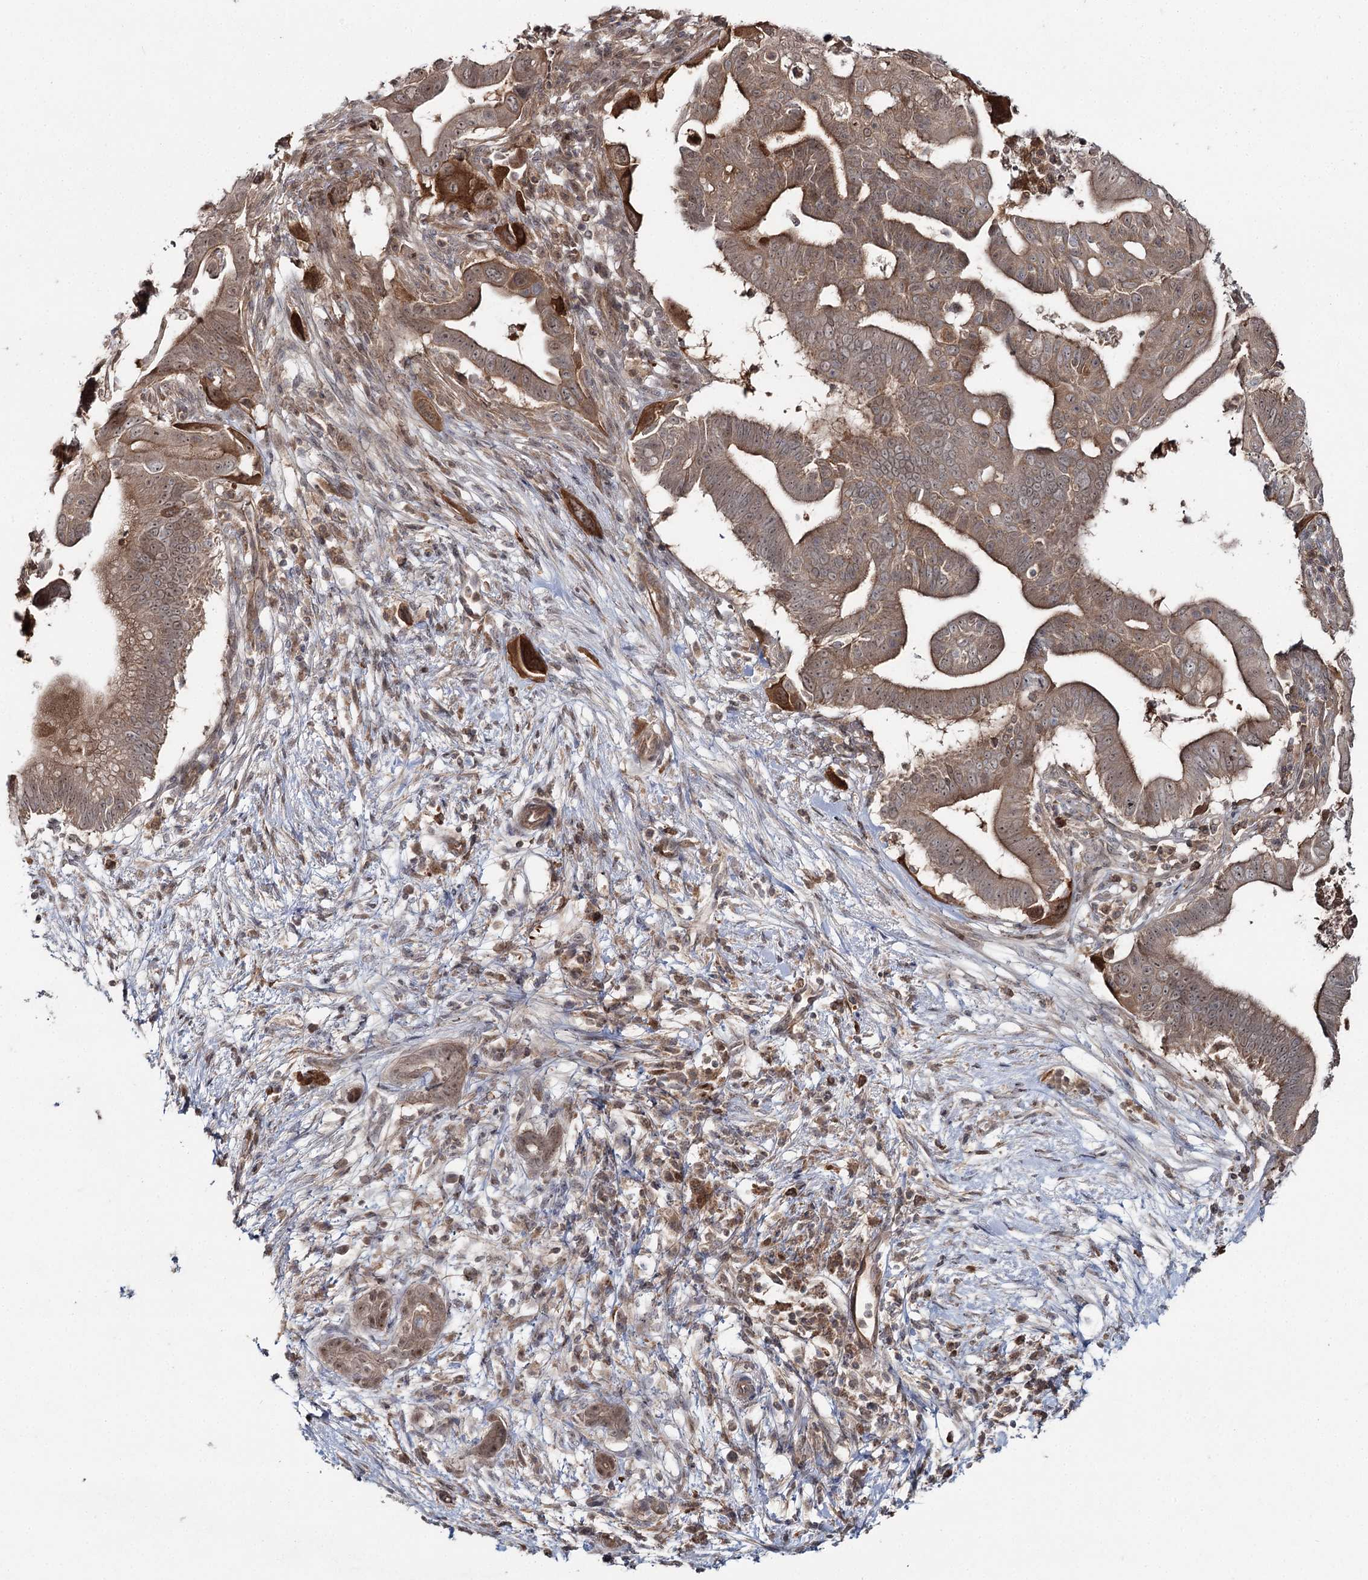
{"staining": {"intensity": "moderate", "quantity": ">75%", "location": "cytoplasmic/membranous"}, "tissue": "pancreatic cancer", "cell_type": "Tumor cells", "image_type": "cancer", "snomed": [{"axis": "morphology", "description": "Adenocarcinoma, NOS"}, {"axis": "topography", "description": "Pancreas"}], "caption": "This photomicrograph displays immunohistochemistry staining of human pancreatic cancer, with medium moderate cytoplasmic/membranous expression in approximately >75% of tumor cells.", "gene": "WDR44", "patient": {"sex": "male", "age": 68}}